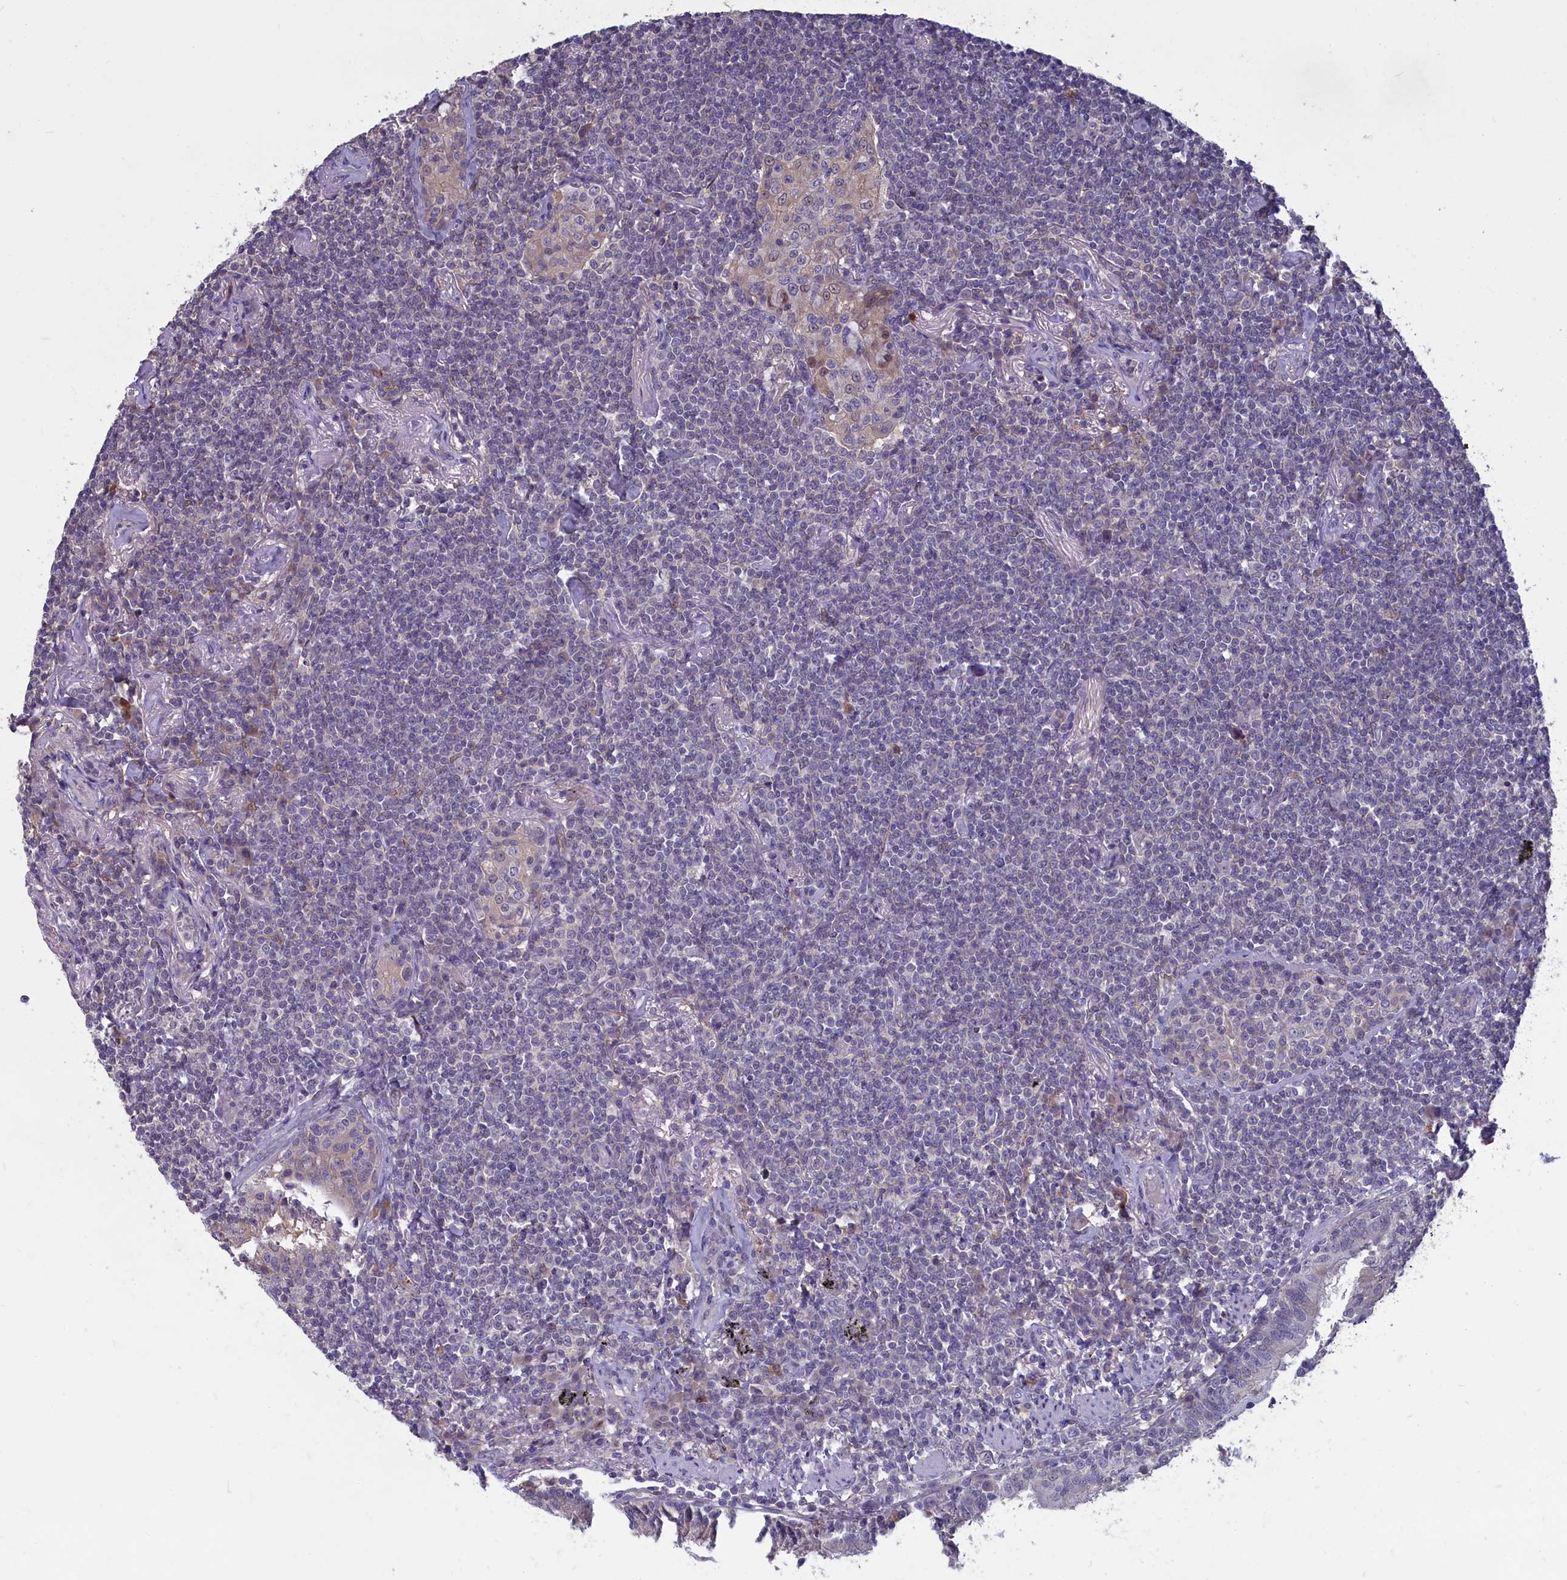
{"staining": {"intensity": "negative", "quantity": "none", "location": "none"}, "tissue": "lymphoma", "cell_type": "Tumor cells", "image_type": "cancer", "snomed": [{"axis": "morphology", "description": "Malignant lymphoma, non-Hodgkin's type, Low grade"}, {"axis": "topography", "description": "Lung"}], "caption": "Human low-grade malignant lymphoma, non-Hodgkin's type stained for a protein using immunohistochemistry (IHC) demonstrates no positivity in tumor cells.", "gene": "UCHL3", "patient": {"sex": "female", "age": 71}}